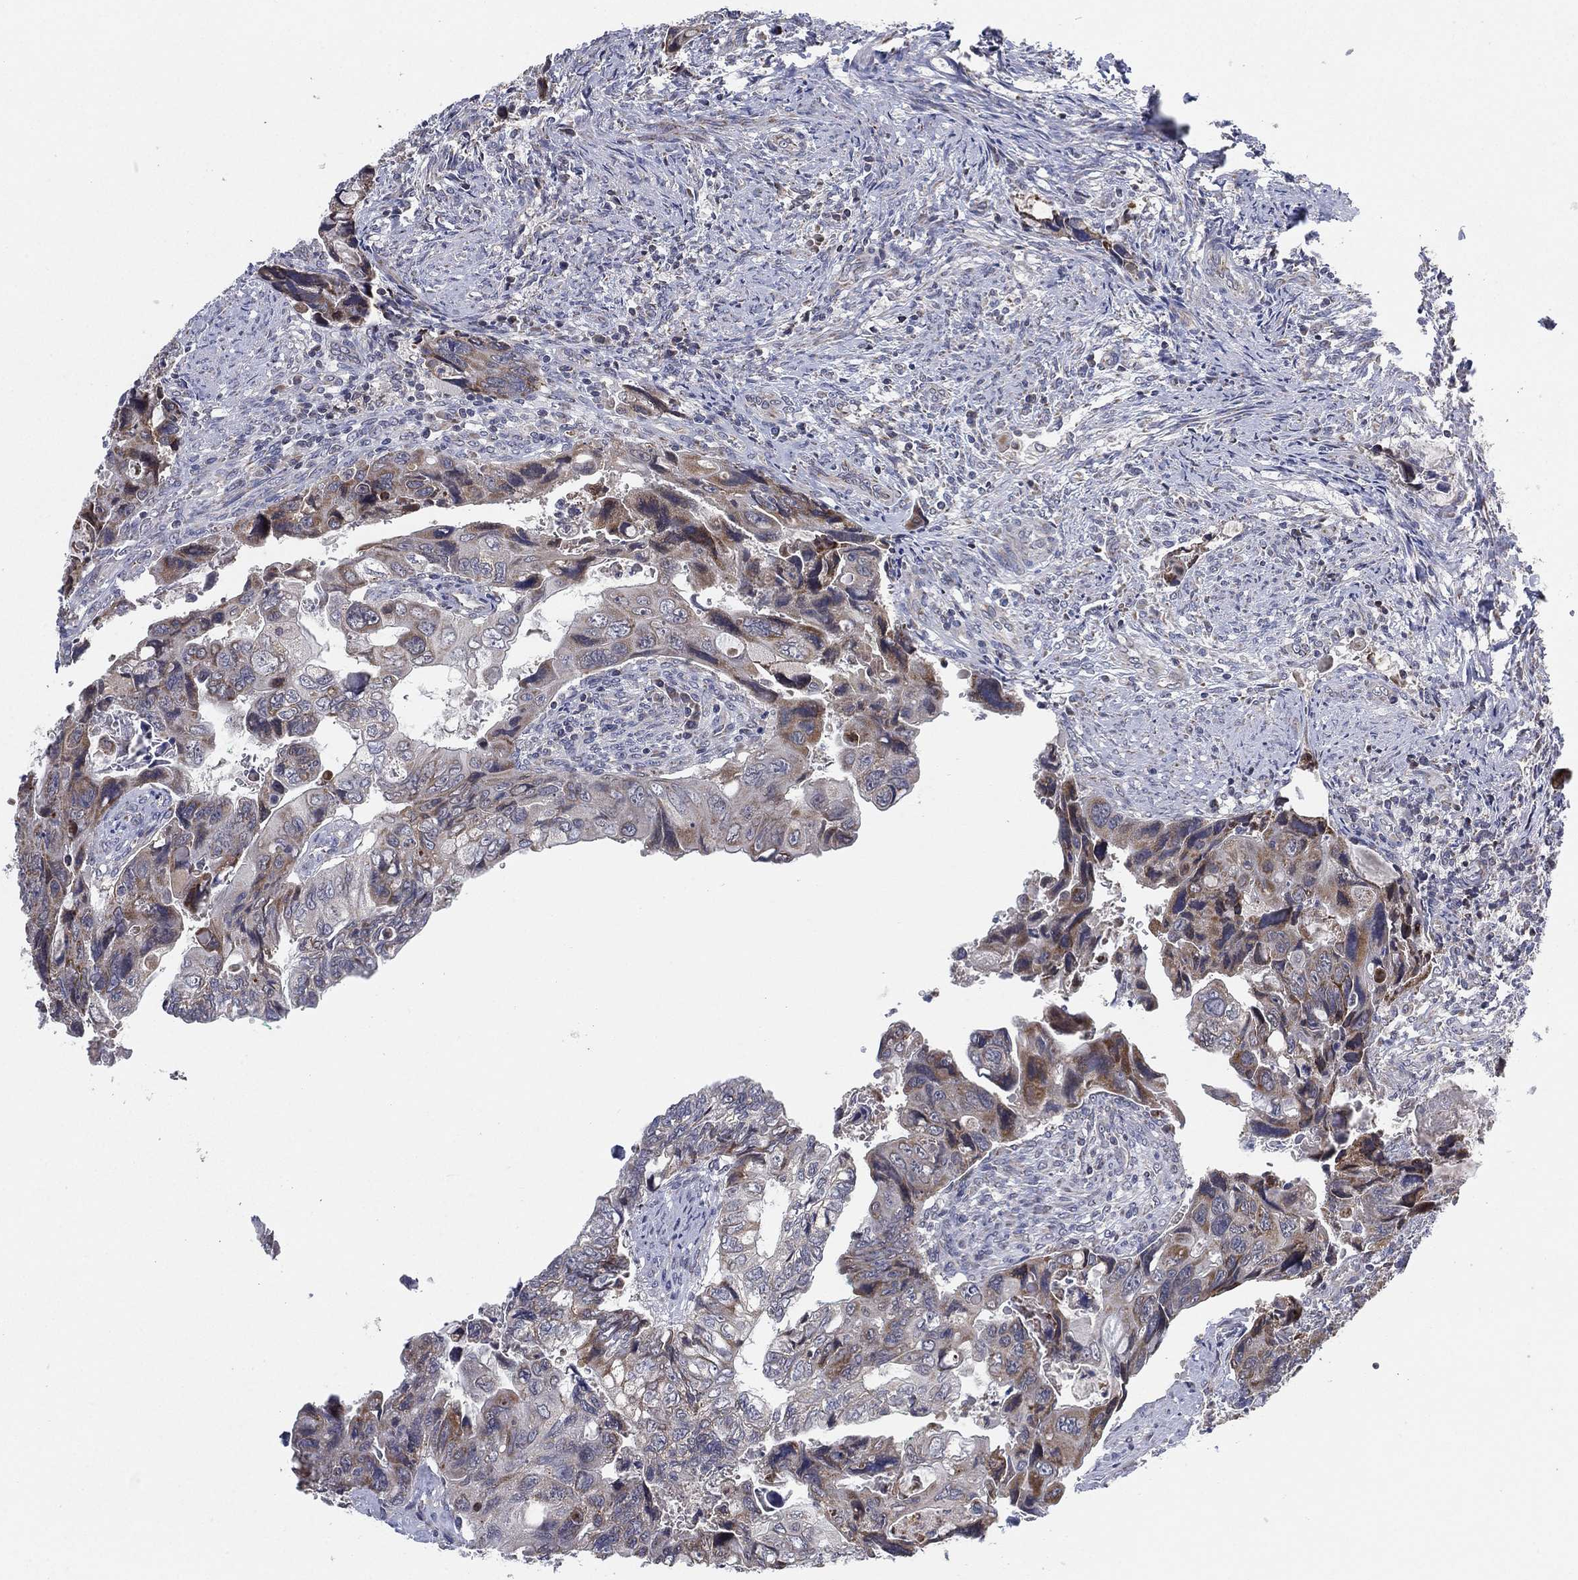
{"staining": {"intensity": "moderate", "quantity": "<25%", "location": "cytoplasmic/membranous"}, "tissue": "colorectal cancer", "cell_type": "Tumor cells", "image_type": "cancer", "snomed": [{"axis": "morphology", "description": "Adenocarcinoma, NOS"}, {"axis": "topography", "description": "Rectum"}], "caption": "Immunohistochemistry (IHC) of adenocarcinoma (colorectal) demonstrates low levels of moderate cytoplasmic/membranous expression in approximately <25% of tumor cells.", "gene": "PSMG4", "patient": {"sex": "male", "age": 62}}